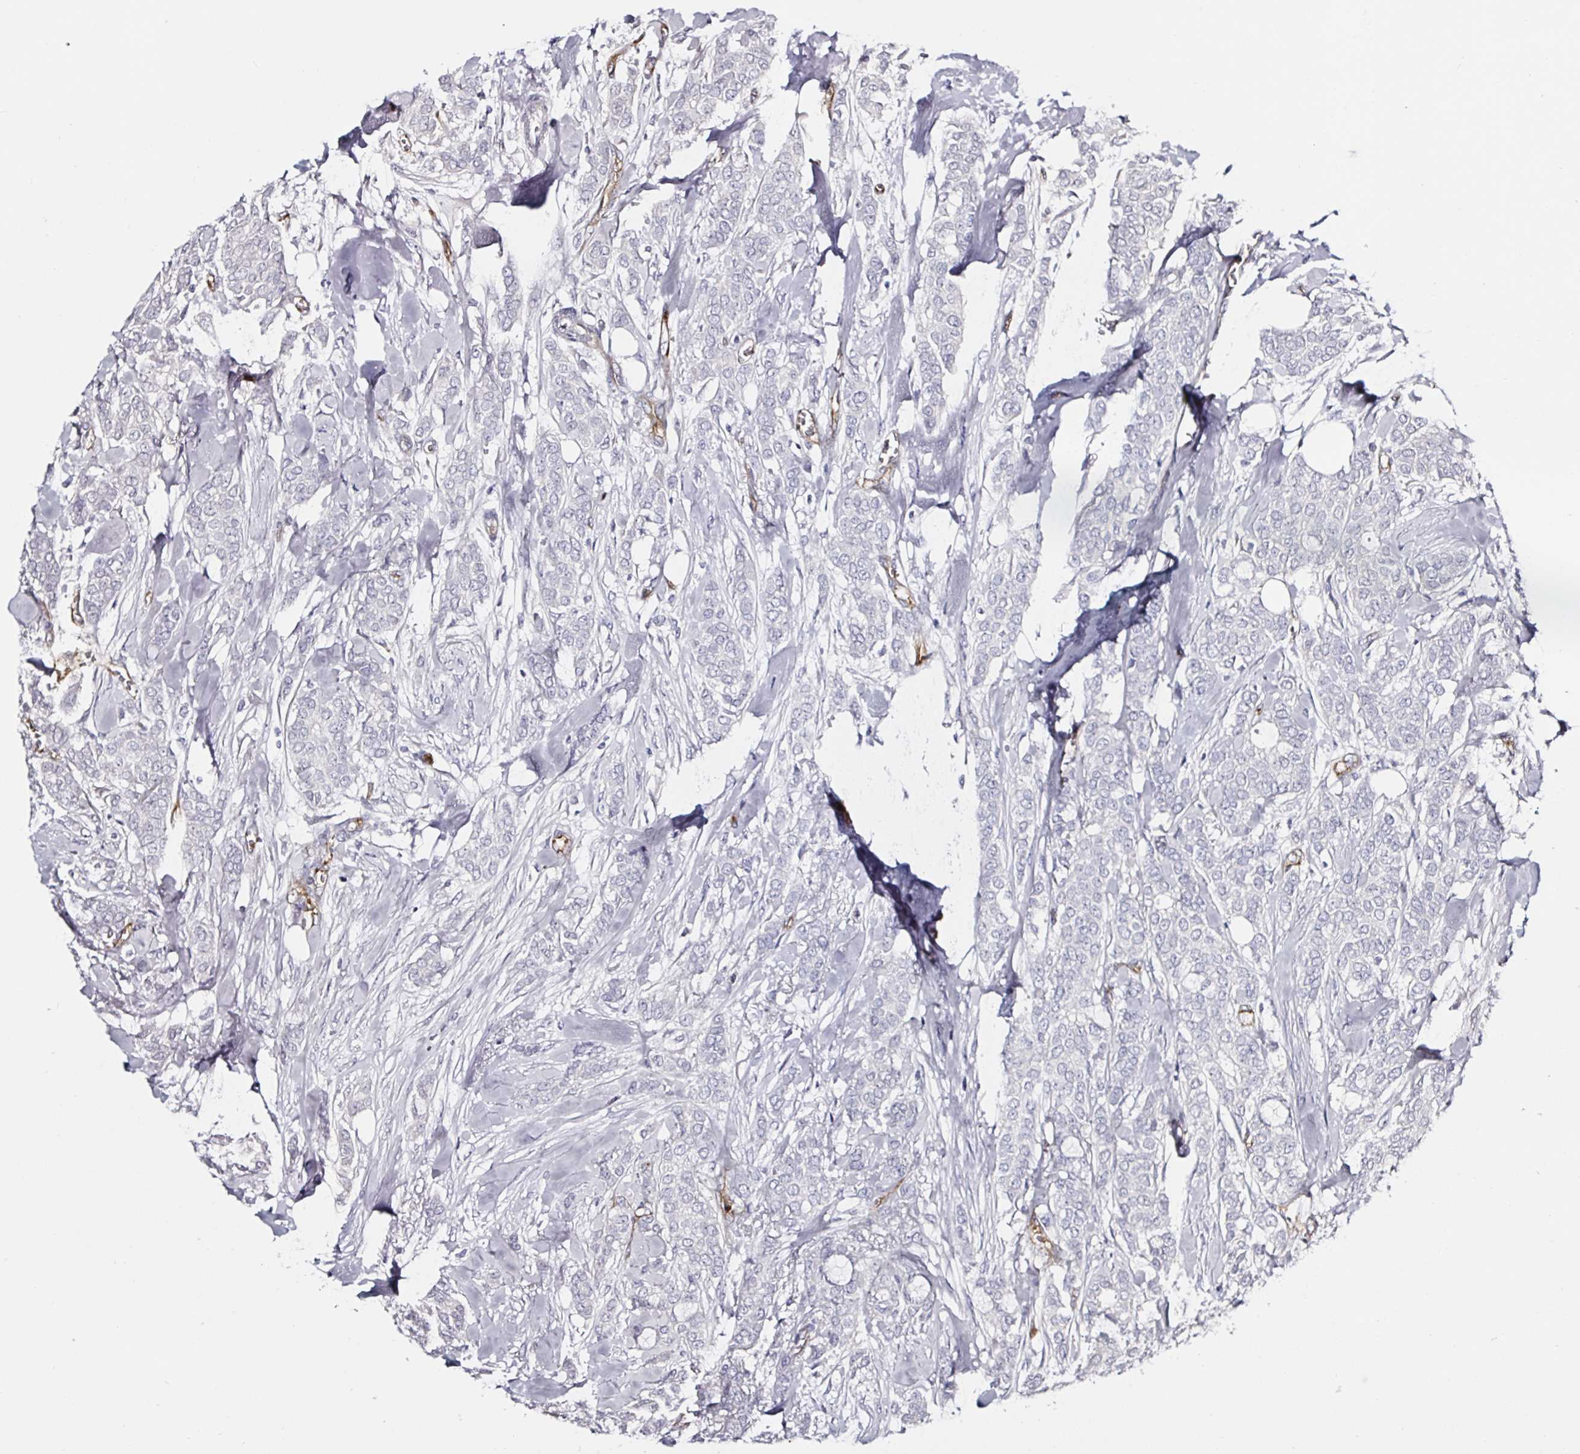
{"staining": {"intensity": "negative", "quantity": "none", "location": "none"}, "tissue": "breast cancer", "cell_type": "Tumor cells", "image_type": "cancer", "snomed": [{"axis": "morphology", "description": "Duct carcinoma"}, {"axis": "topography", "description": "Breast"}], "caption": "Breast cancer stained for a protein using immunohistochemistry demonstrates no positivity tumor cells.", "gene": "ACSBG2", "patient": {"sex": "female", "age": 84}}